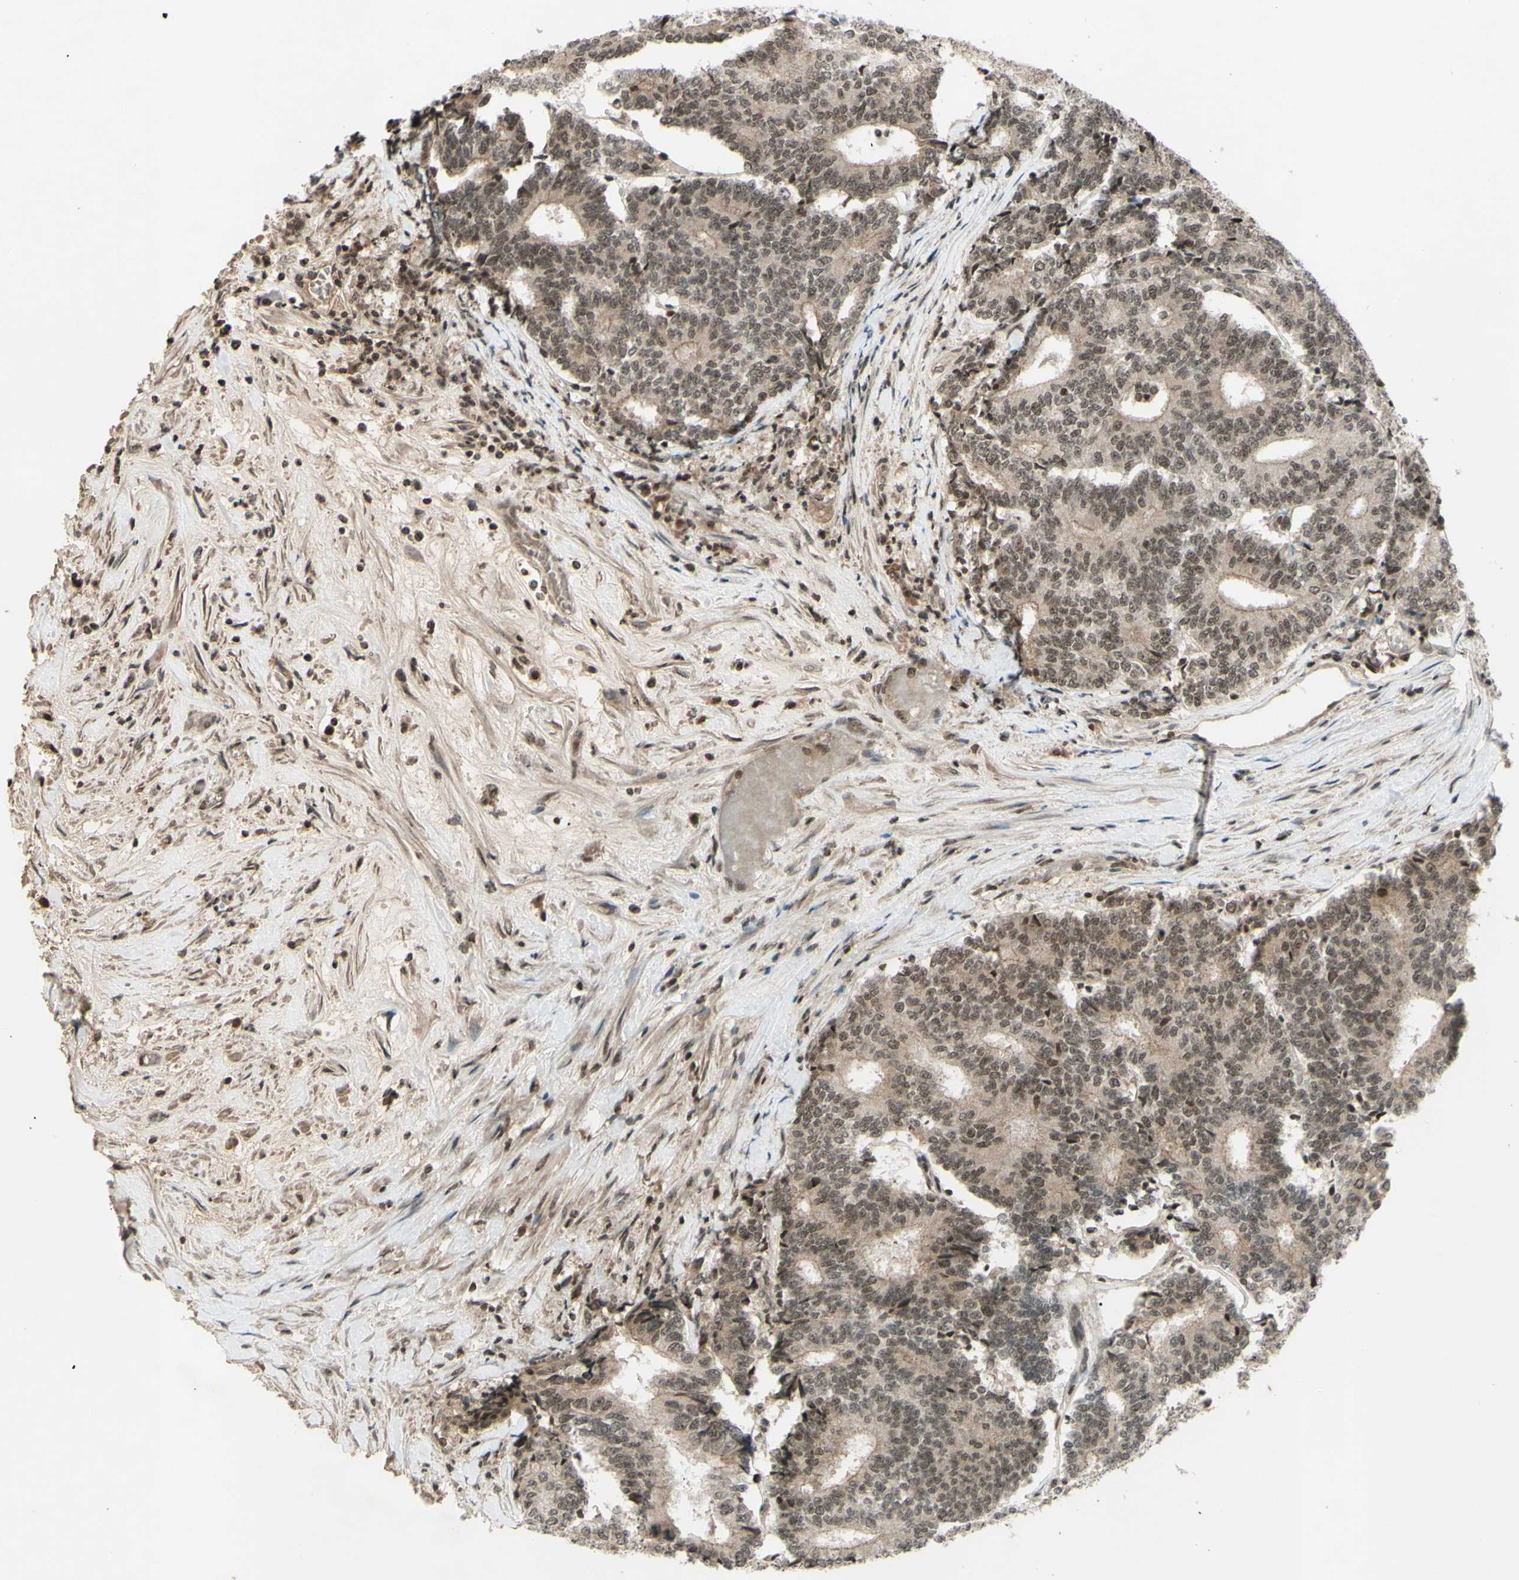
{"staining": {"intensity": "weak", "quantity": ">75%", "location": "cytoplasmic/membranous,nuclear"}, "tissue": "prostate cancer", "cell_type": "Tumor cells", "image_type": "cancer", "snomed": [{"axis": "morphology", "description": "Normal tissue, NOS"}, {"axis": "morphology", "description": "Adenocarcinoma, High grade"}, {"axis": "topography", "description": "Prostate"}, {"axis": "topography", "description": "Seminal veicle"}], "caption": "Immunohistochemical staining of human prostate high-grade adenocarcinoma shows weak cytoplasmic/membranous and nuclear protein positivity in about >75% of tumor cells. Ihc stains the protein of interest in brown and the nuclei are stained blue.", "gene": "SNW1", "patient": {"sex": "male", "age": 55}}